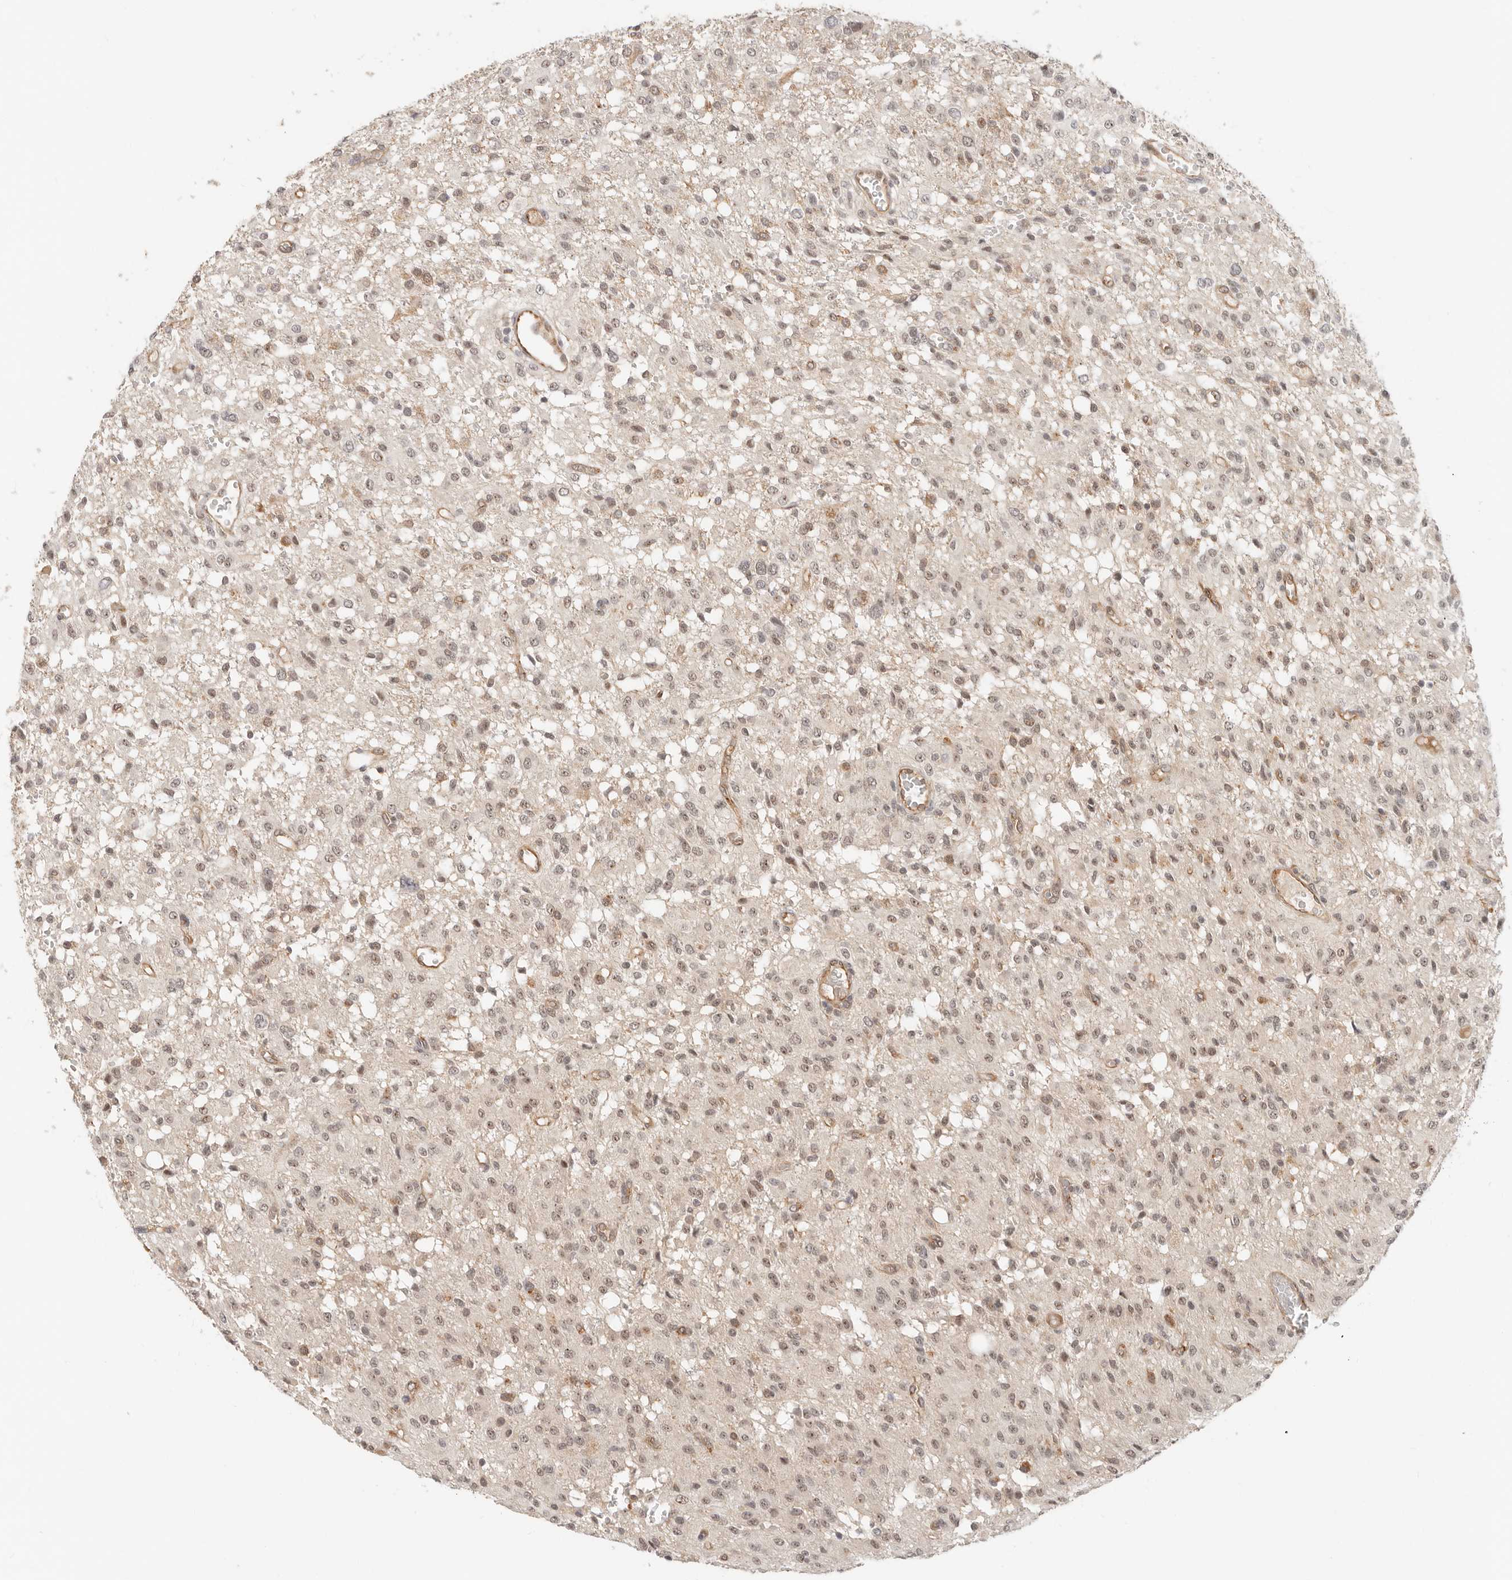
{"staining": {"intensity": "moderate", "quantity": ">75%", "location": "nuclear"}, "tissue": "glioma", "cell_type": "Tumor cells", "image_type": "cancer", "snomed": [{"axis": "morphology", "description": "Glioma, malignant, High grade"}, {"axis": "topography", "description": "Brain"}], "caption": "This micrograph reveals immunohistochemistry staining of glioma, with medium moderate nuclear staining in approximately >75% of tumor cells.", "gene": "HEXD", "patient": {"sex": "female", "age": 59}}